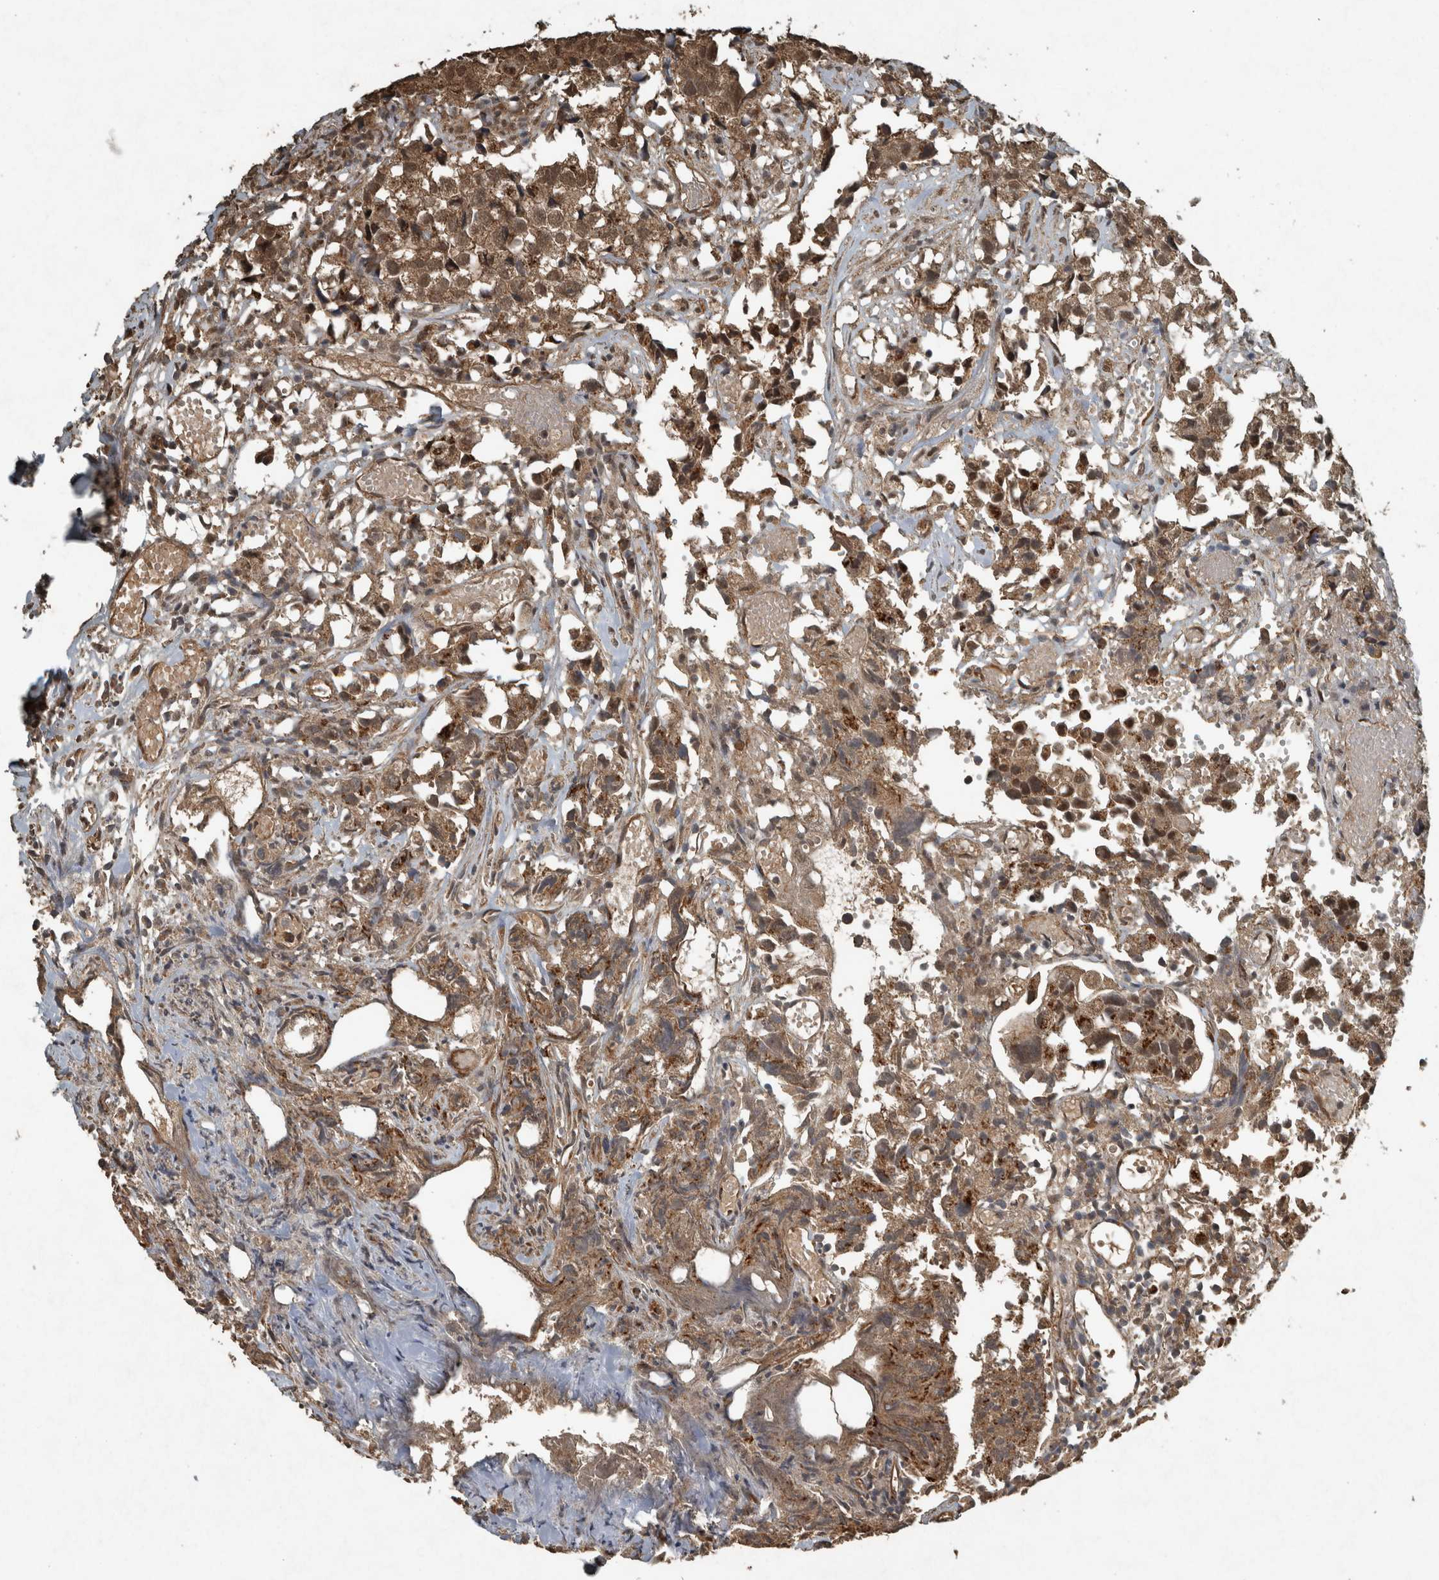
{"staining": {"intensity": "moderate", "quantity": ">75%", "location": "cytoplasmic/membranous,nuclear"}, "tissue": "urothelial cancer", "cell_type": "Tumor cells", "image_type": "cancer", "snomed": [{"axis": "morphology", "description": "Urothelial carcinoma, High grade"}, {"axis": "topography", "description": "Urinary bladder"}], "caption": "This is an image of IHC staining of urothelial carcinoma (high-grade), which shows moderate staining in the cytoplasmic/membranous and nuclear of tumor cells.", "gene": "ARHGEF12", "patient": {"sex": "female", "age": 75}}